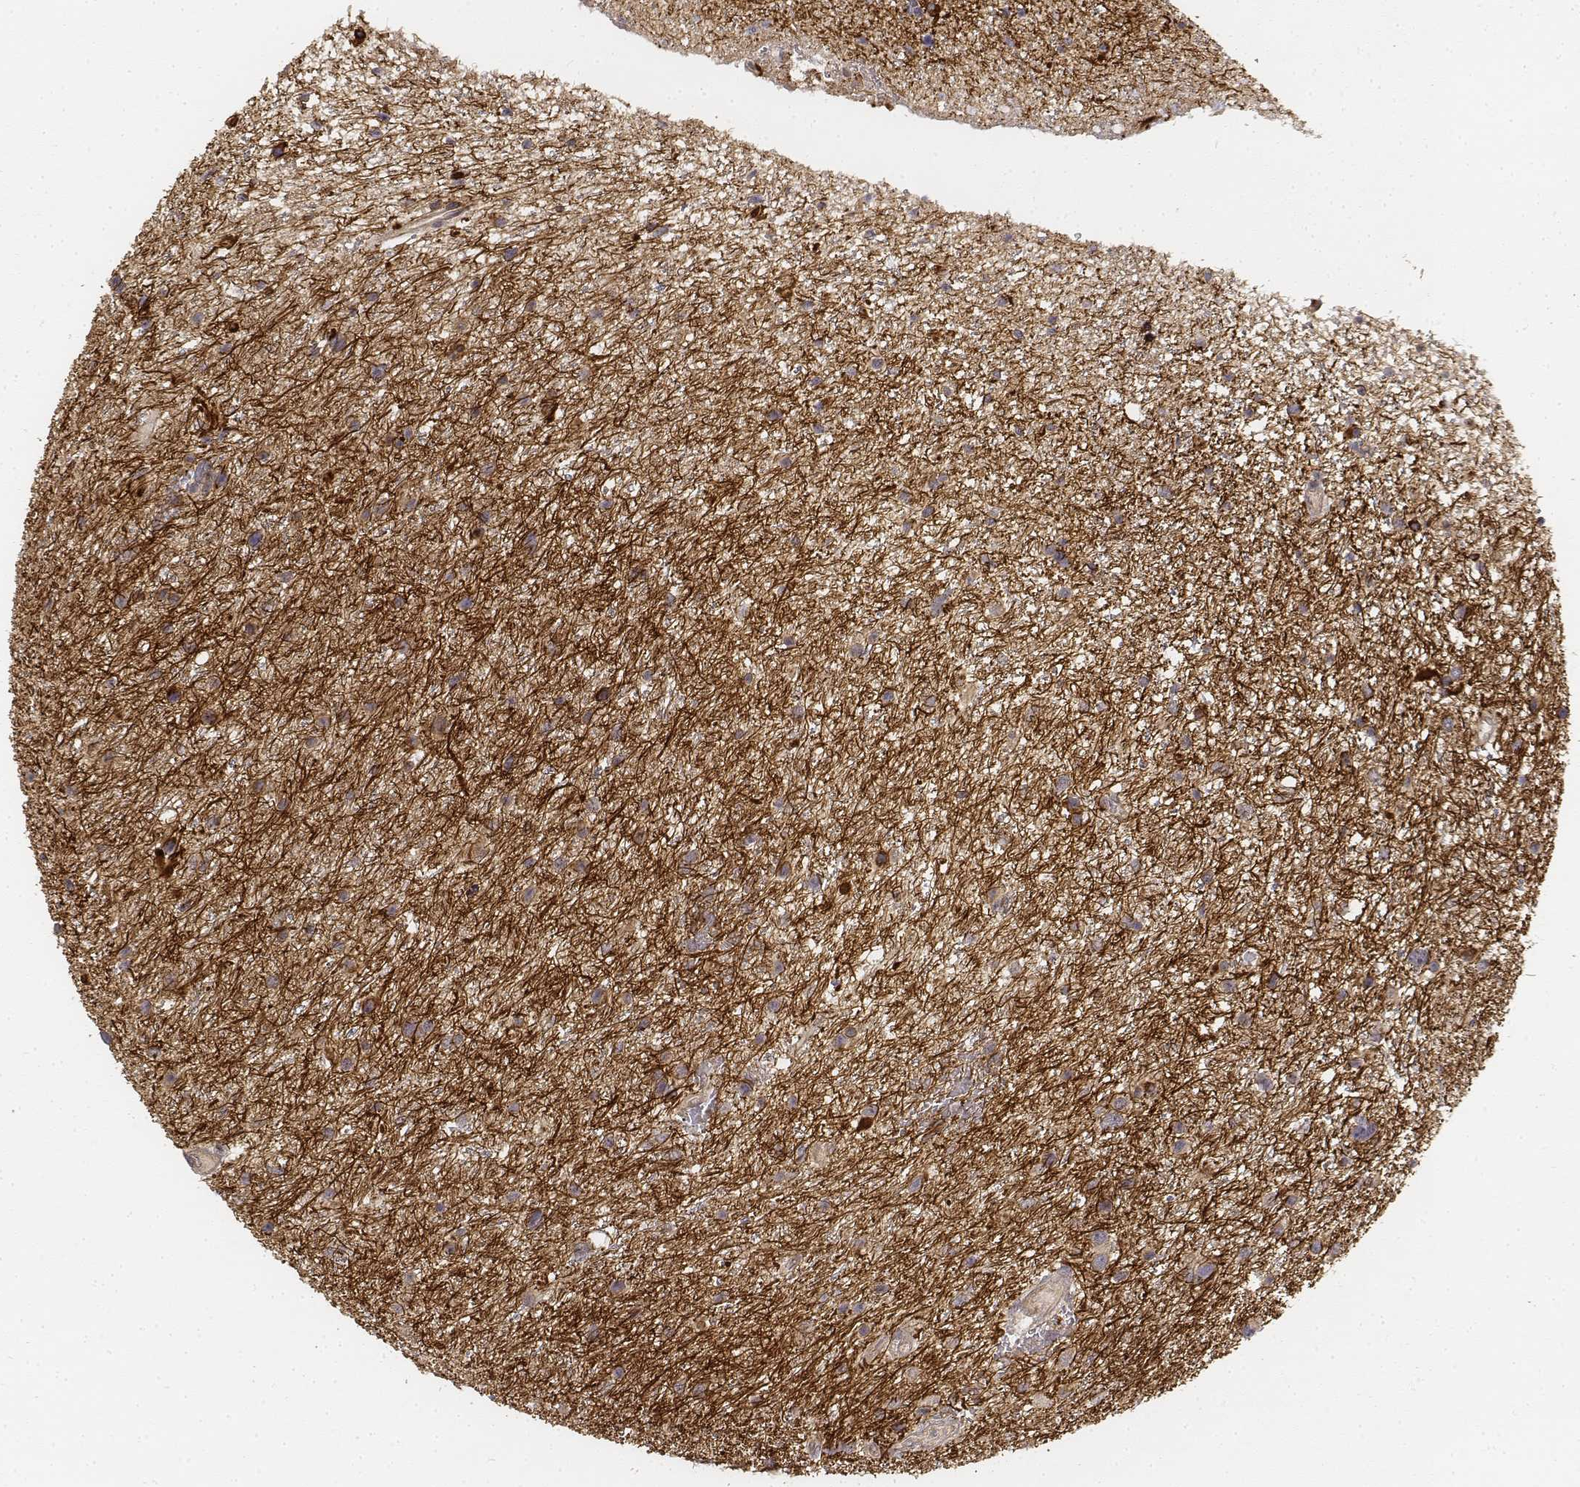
{"staining": {"intensity": "weak", "quantity": "25%-75%", "location": "cytoplasmic/membranous"}, "tissue": "glioma", "cell_type": "Tumor cells", "image_type": "cancer", "snomed": [{"axis": "morphology", "description": "Glioma, malignant, Low grade"}, {"axis": "topography", "description": "Brain"}], "caption": "The photomicrograph exhibits a brown stain indicating the presence of a protein in the cytoplasmic/membranous of tumor cells in low-grade glioma (malignant). (DAB IHC, brown staining for protein, blue staining for nuclei).", "gene": "FBXO21", "patient": {"sex": "female", "age": 32}}